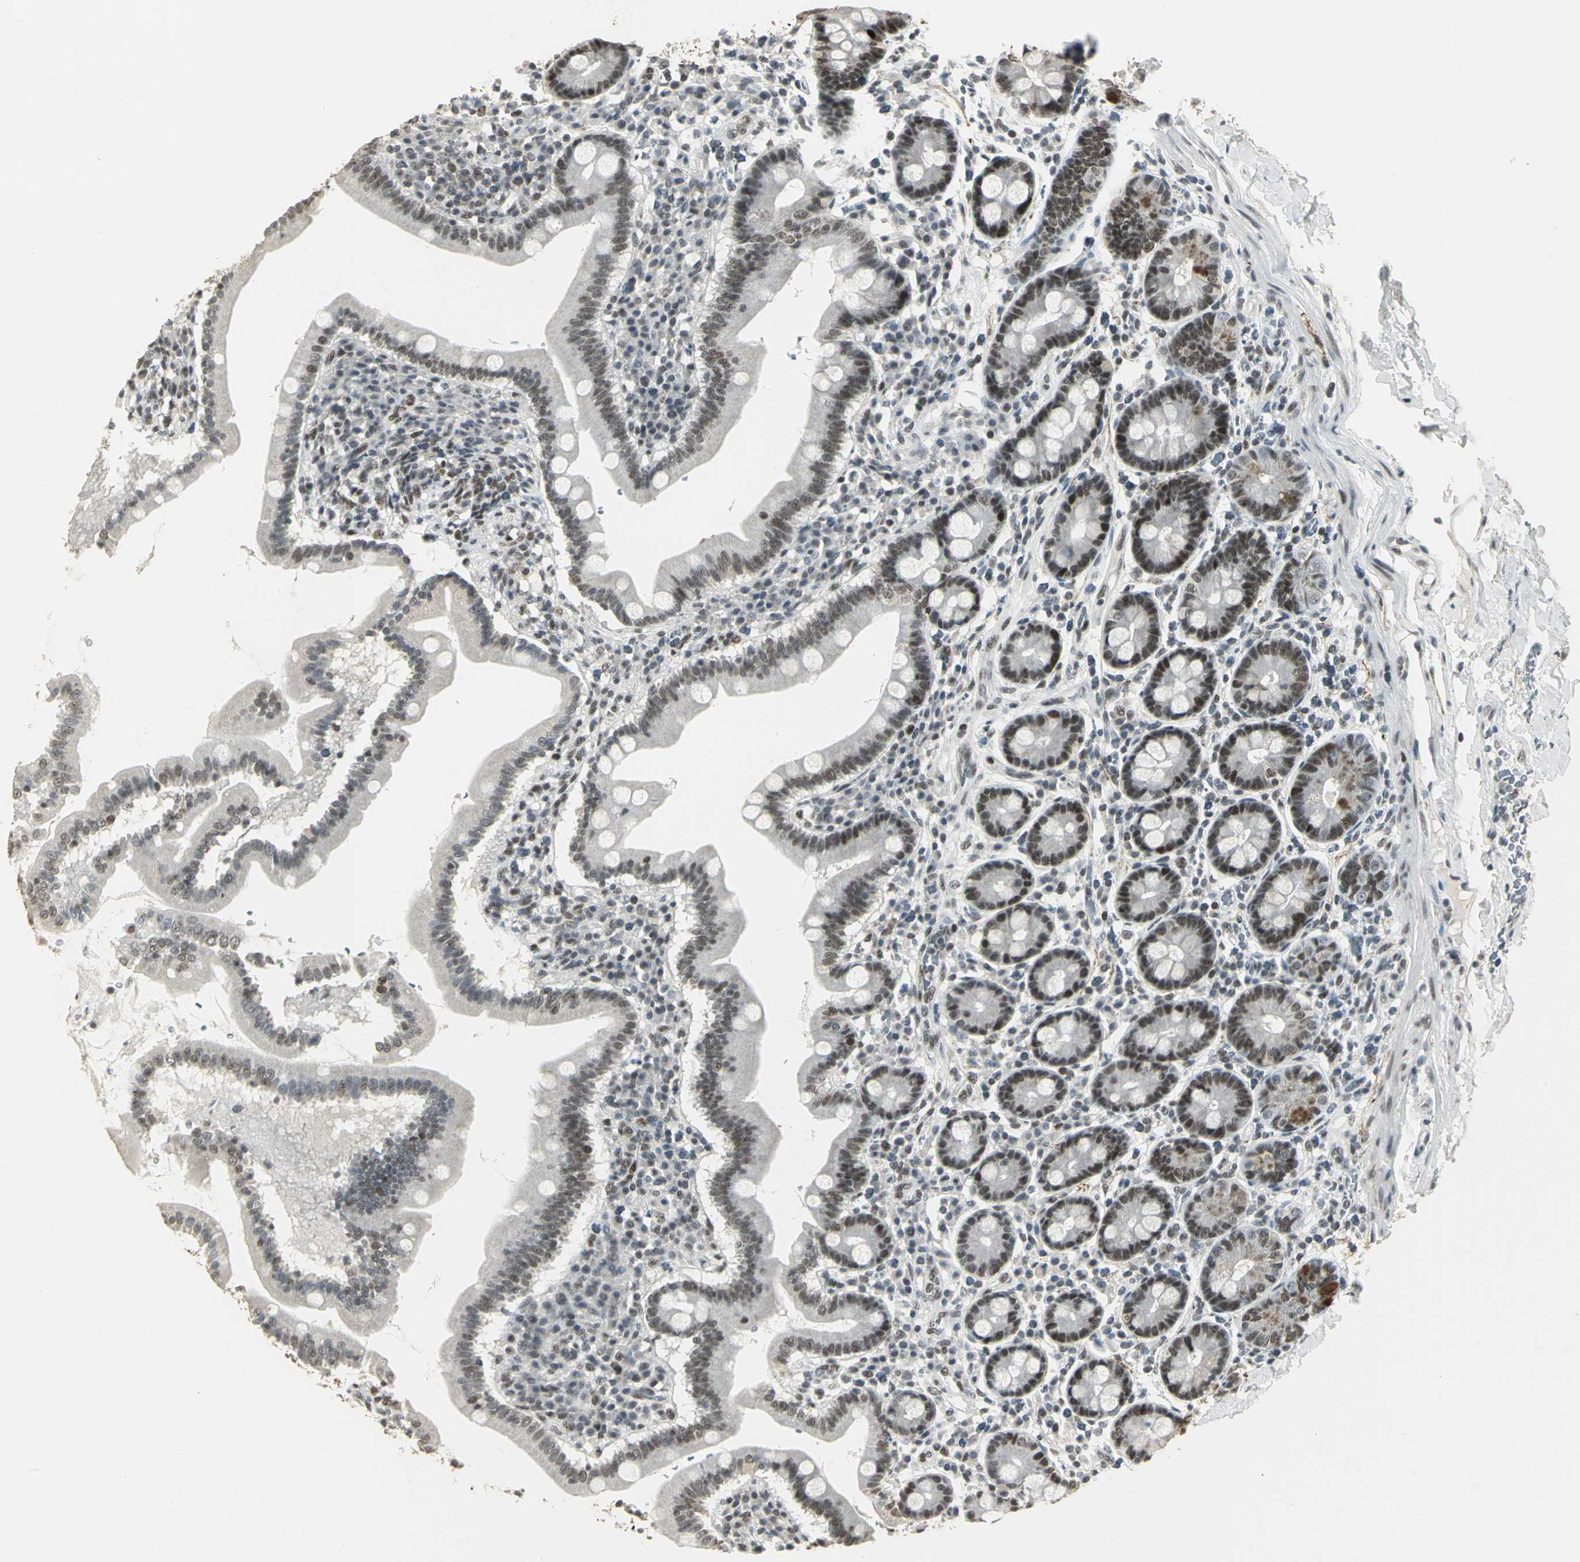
{"staining": {"intensity": "strong", "quantity": ">75%", "location": "nuclear"}, "tissue": "duodenum", "cell_type": "Glandular cells", "image_type": "normal", "snomed": [{"axis": "morphology", "description": "Normal tissue, NOS"}, {"axis": "topography", "description": "Duodenum"}], "caption": "Glandular cells display high levels of strong nuclear expression in approximately >75% of cells in unremarkable duodenum.", "gene": "CBX3", "patient": {"sex": "male", "age": 50}}